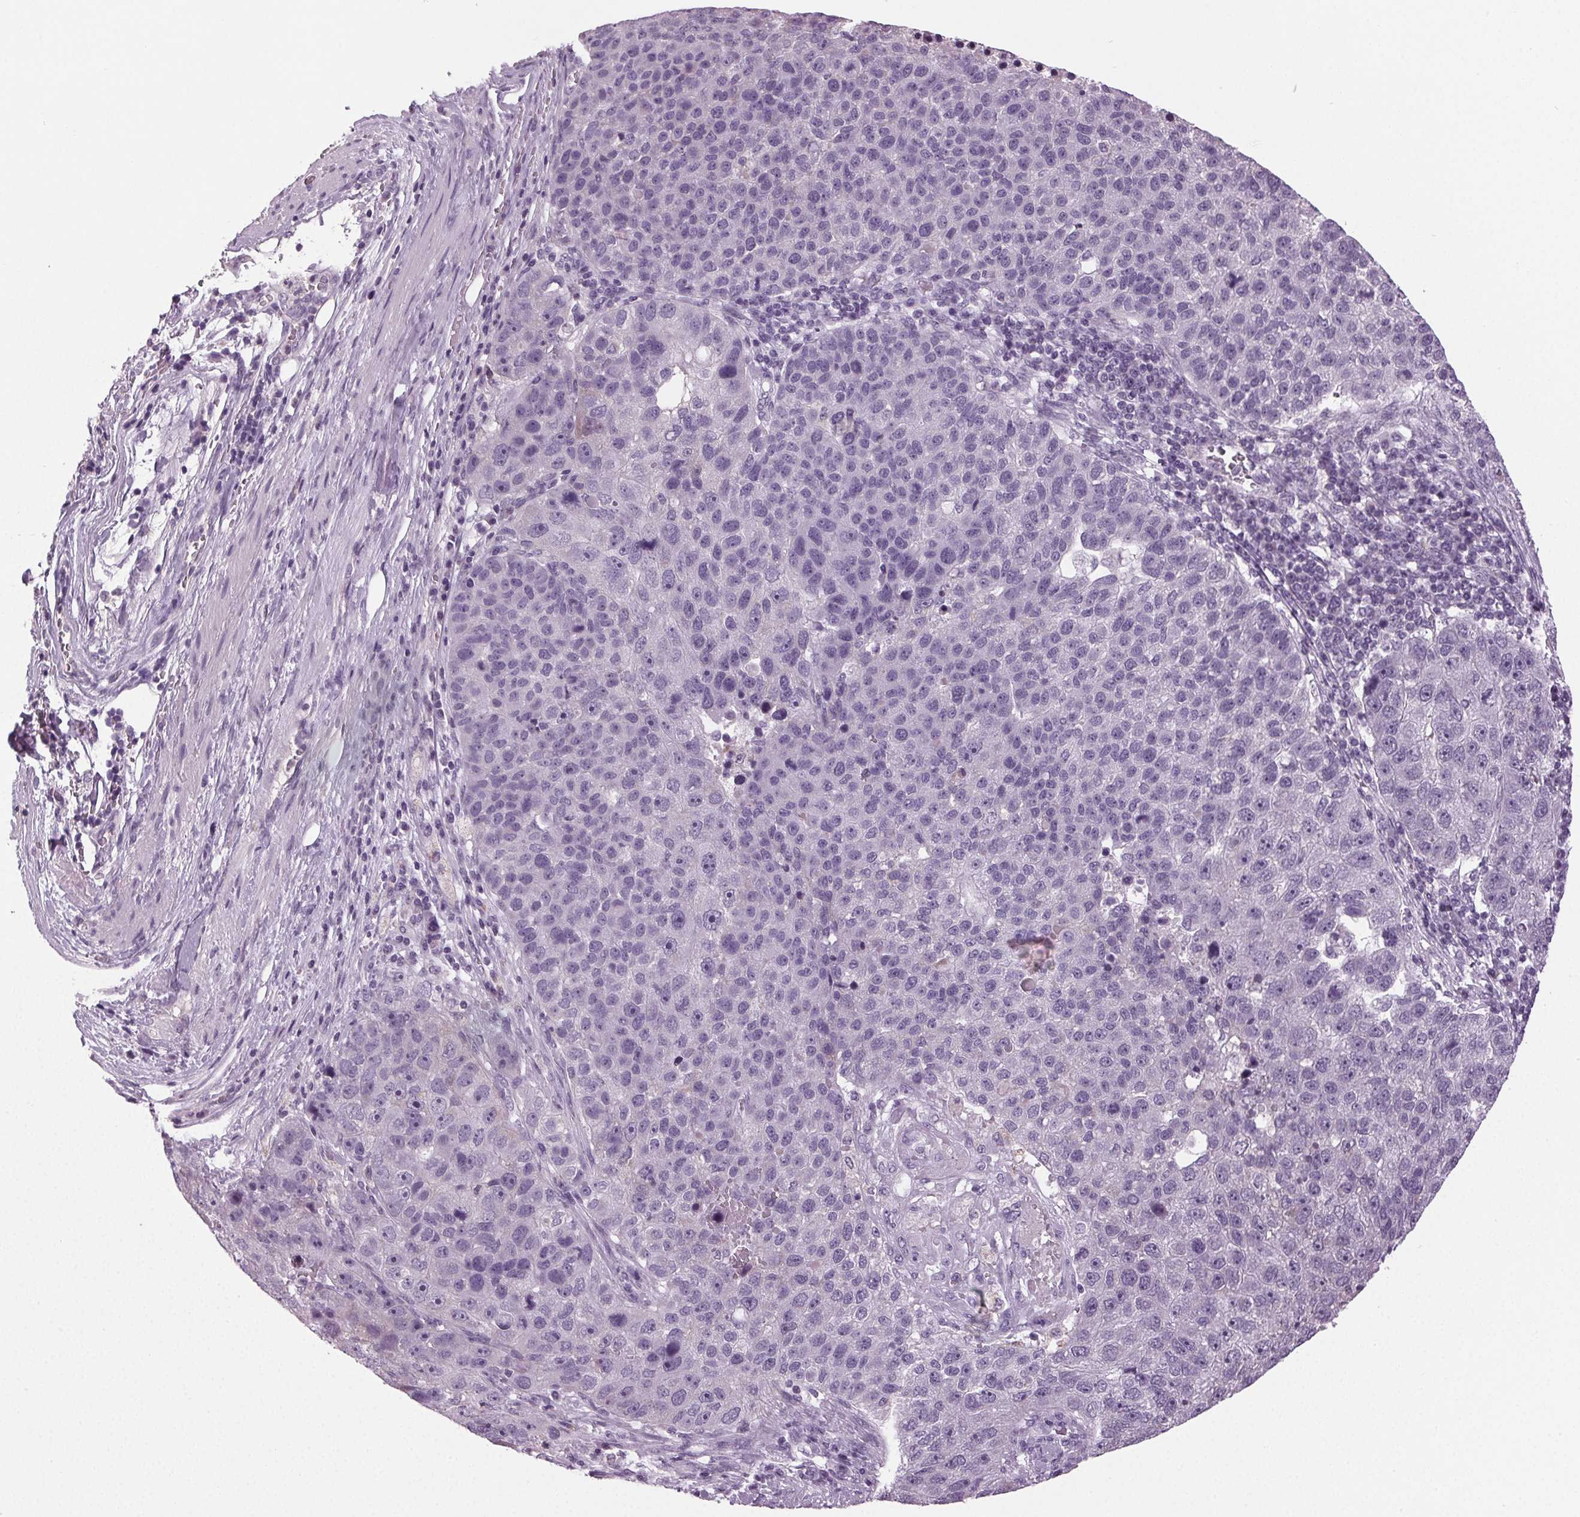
{"staining": {"intensity": "negative", "quantity": "none", "location": "none"}, "tissue": "pancreatic cancer", "cell_type": "Tumor cells", "image_type": "cancer", "snomed": [{"axis": "morphology", "description": "Adenocarcinoma, NOS"}, {"axis": "topography", "description": "Pancreas"}], "caption": "This photomicrograph is of pancreatic cancer stained with immunohistochemistry (IHC) to label a protein in brown with the nuclei are counter-stained blue. There is no positivity in tumor cells. (Immunohistochemistry, brightfield microscopy, high magnification).", "gene": "DNAH12", "patient": {"sex": "female", "age": 61}}